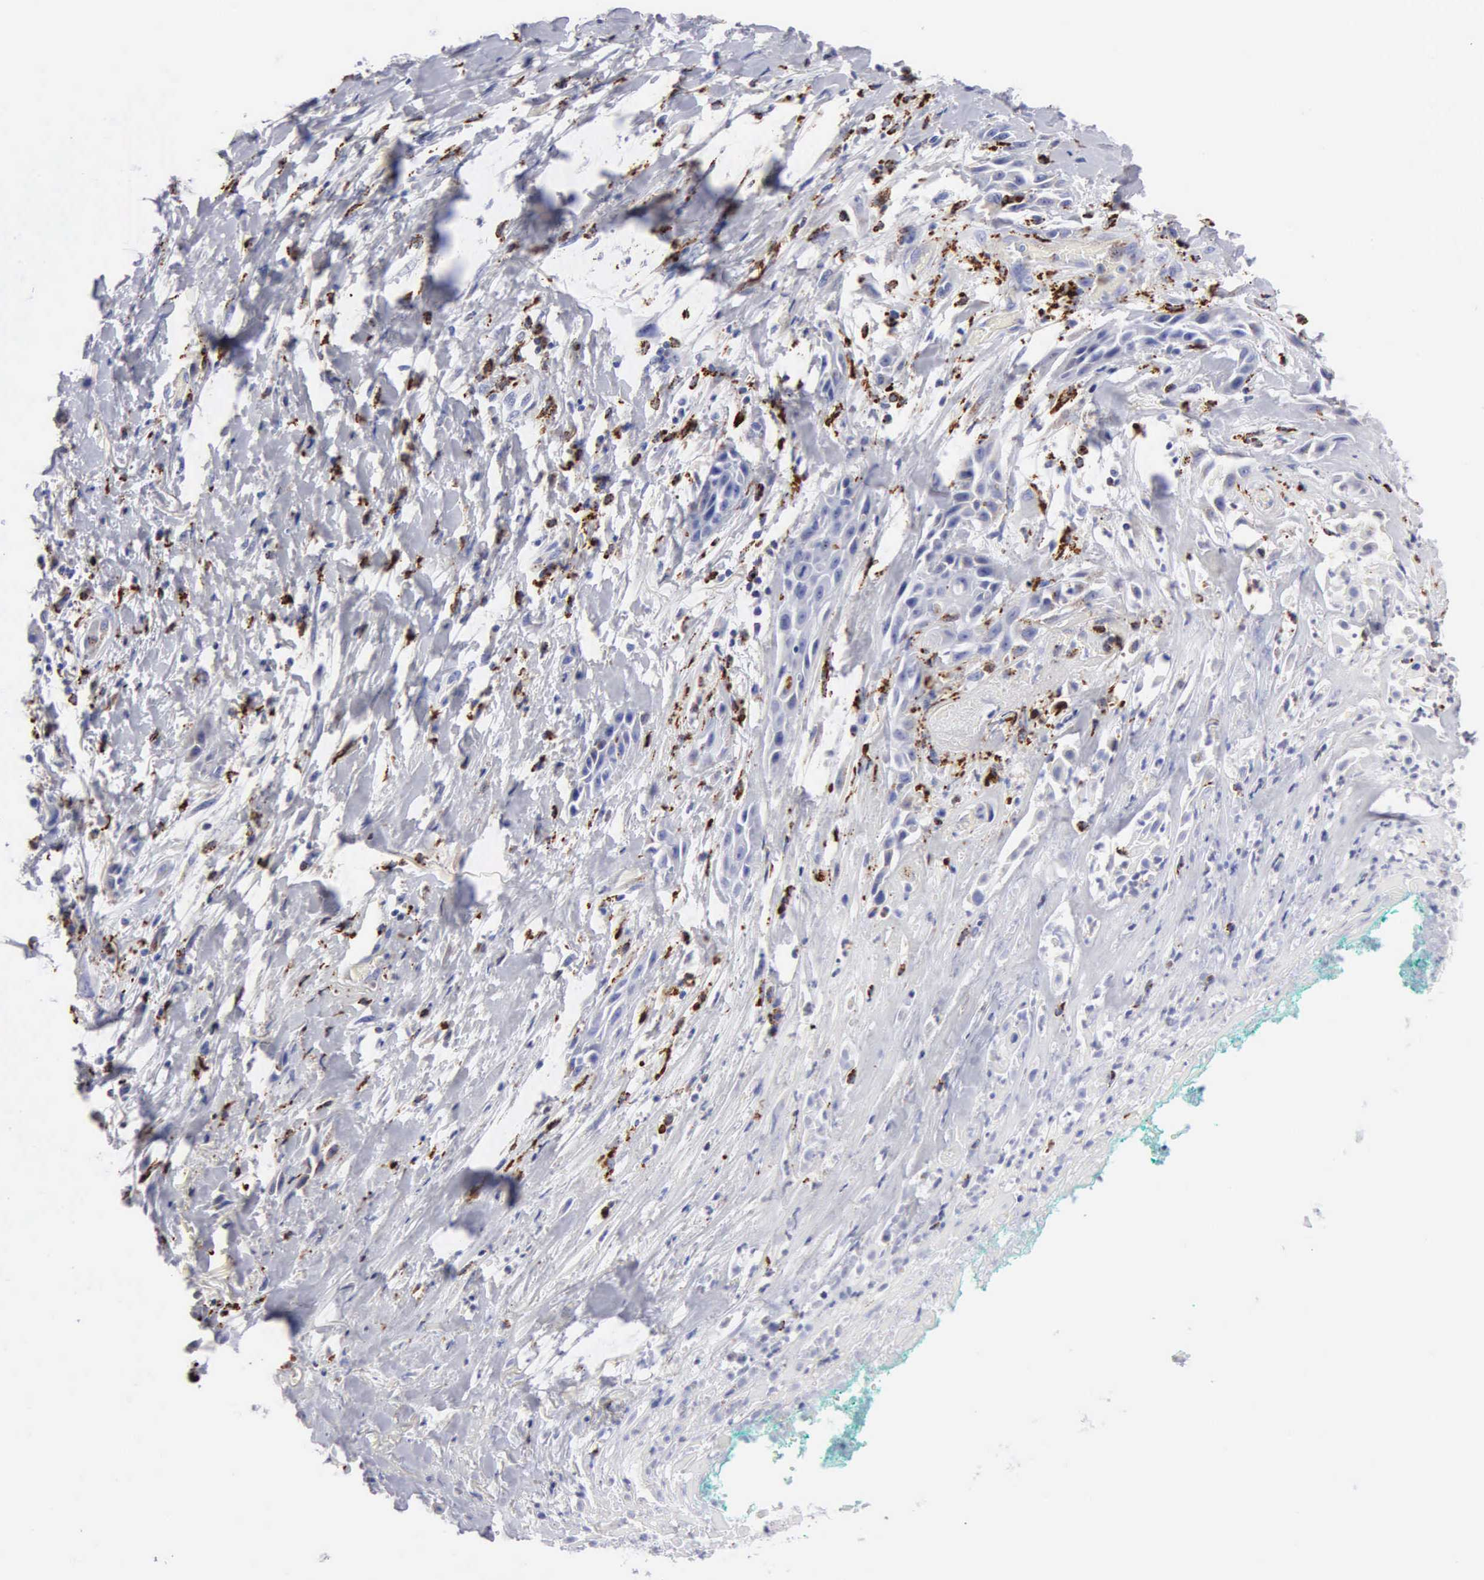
{"staining": {"intensity": "moderate", "quantity": "<25%", "location": "cytoplasmic/membranous"}, "tissue": "skin cancer", "cell_type": "Tumor cells", "image_type": "cancer", "snomed": [{"axis": "morphology", "description": "Squamous cell carcinoma, NOS"}, {"axis": "topography", "description": "Skin"}, {"axis": "topography", "description": "Anal"}], "caption": "Moderate cytoplasmic/membranous positivity is appreciated in about <25% of tumor cells in skin cancer. (brown staining indicates protein expression, while blue staining denotes nuclei).", "gene": "CTSH", "patient": {"sex": "male", "age": 64}}